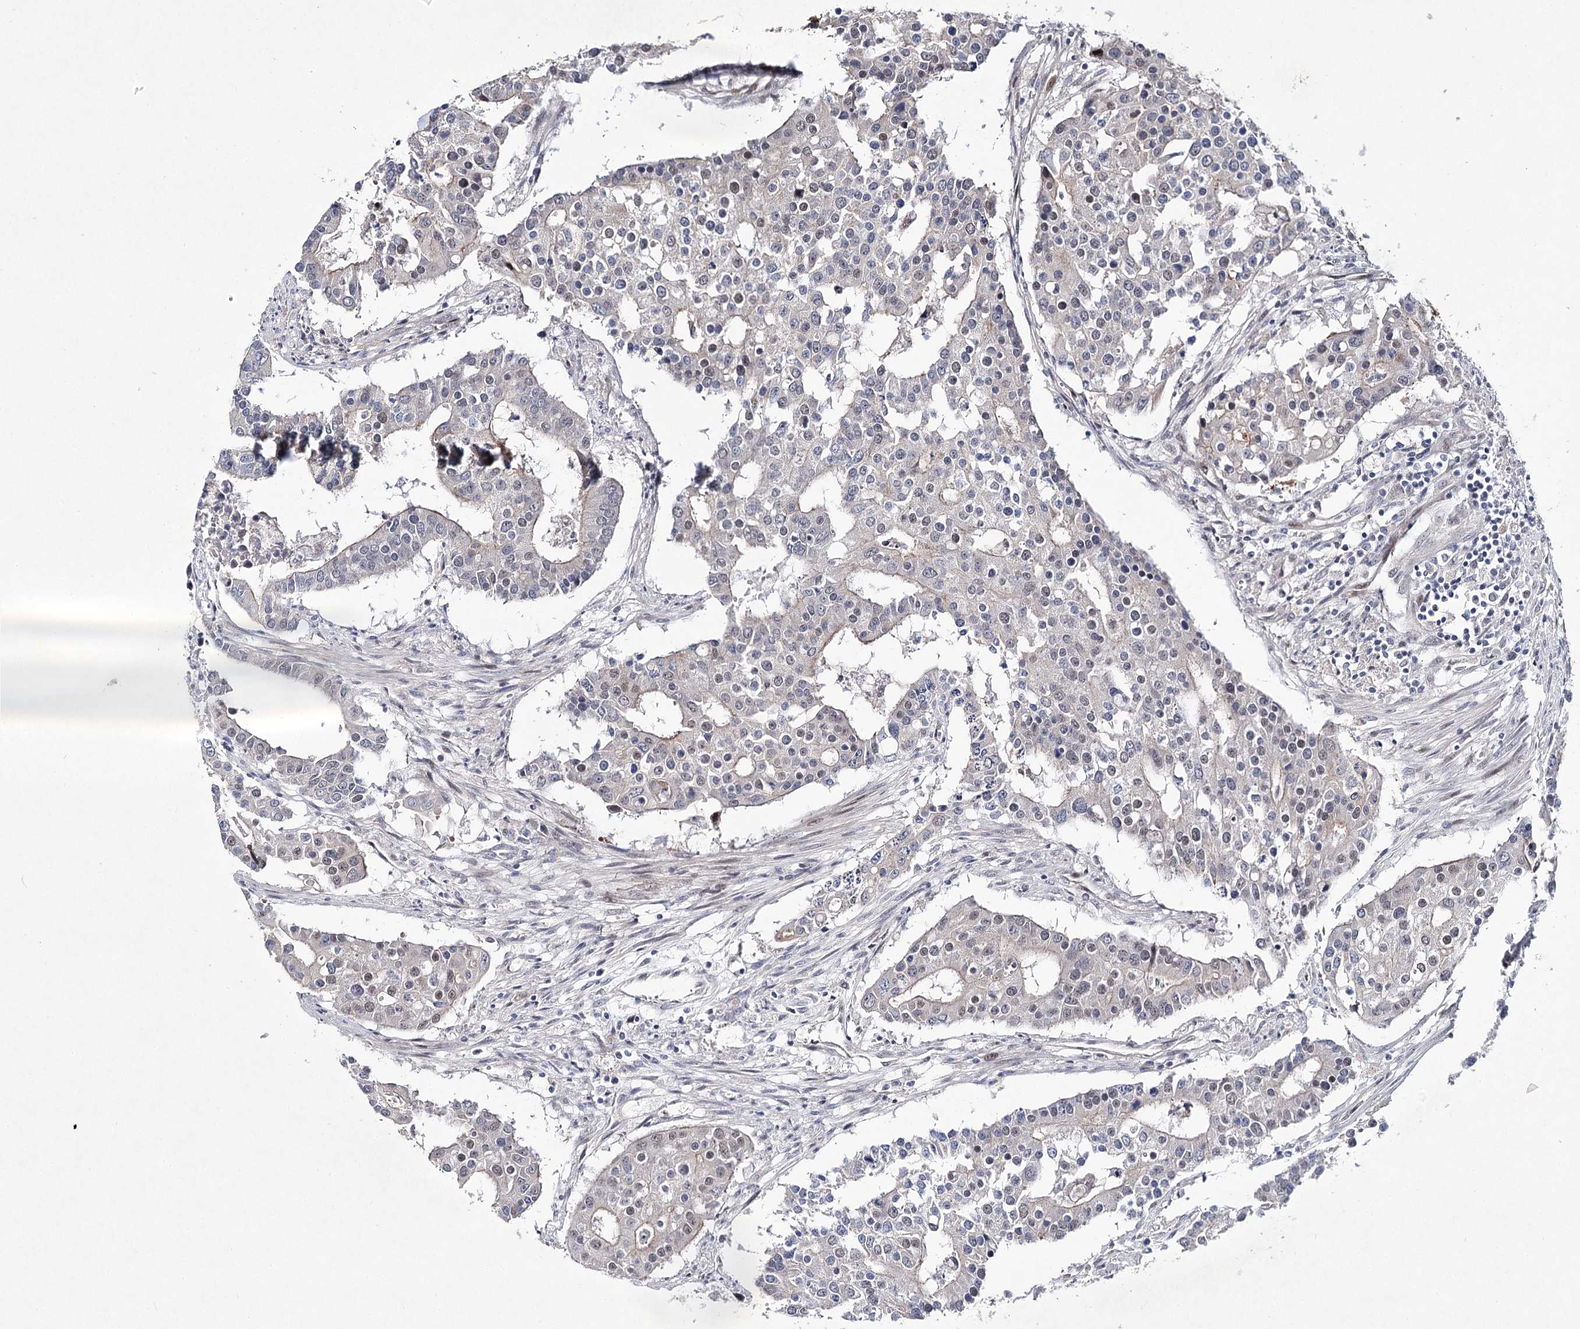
{"staining": {"intensity": "negative", "quantity": "none", "location": "none"}, "tissue": "colorectal cancer", "cell_type": "Tumor cells", "image_type": "cancer", "snomed": [{"axis": "morphology", "description": "Adenocarcinoma, NOS"}, {"axis": "topography", "description": "Colon"}], "caption": "An immunohistochemistry (IHC) image of colorectal cancer (adenocarcinoma) is shown. There is no staining in tumor cells of colorectal cancer (adenocarcinoma).", "gene": "ARHGAP32", "patient": {"sex": "male", "age": 77}}